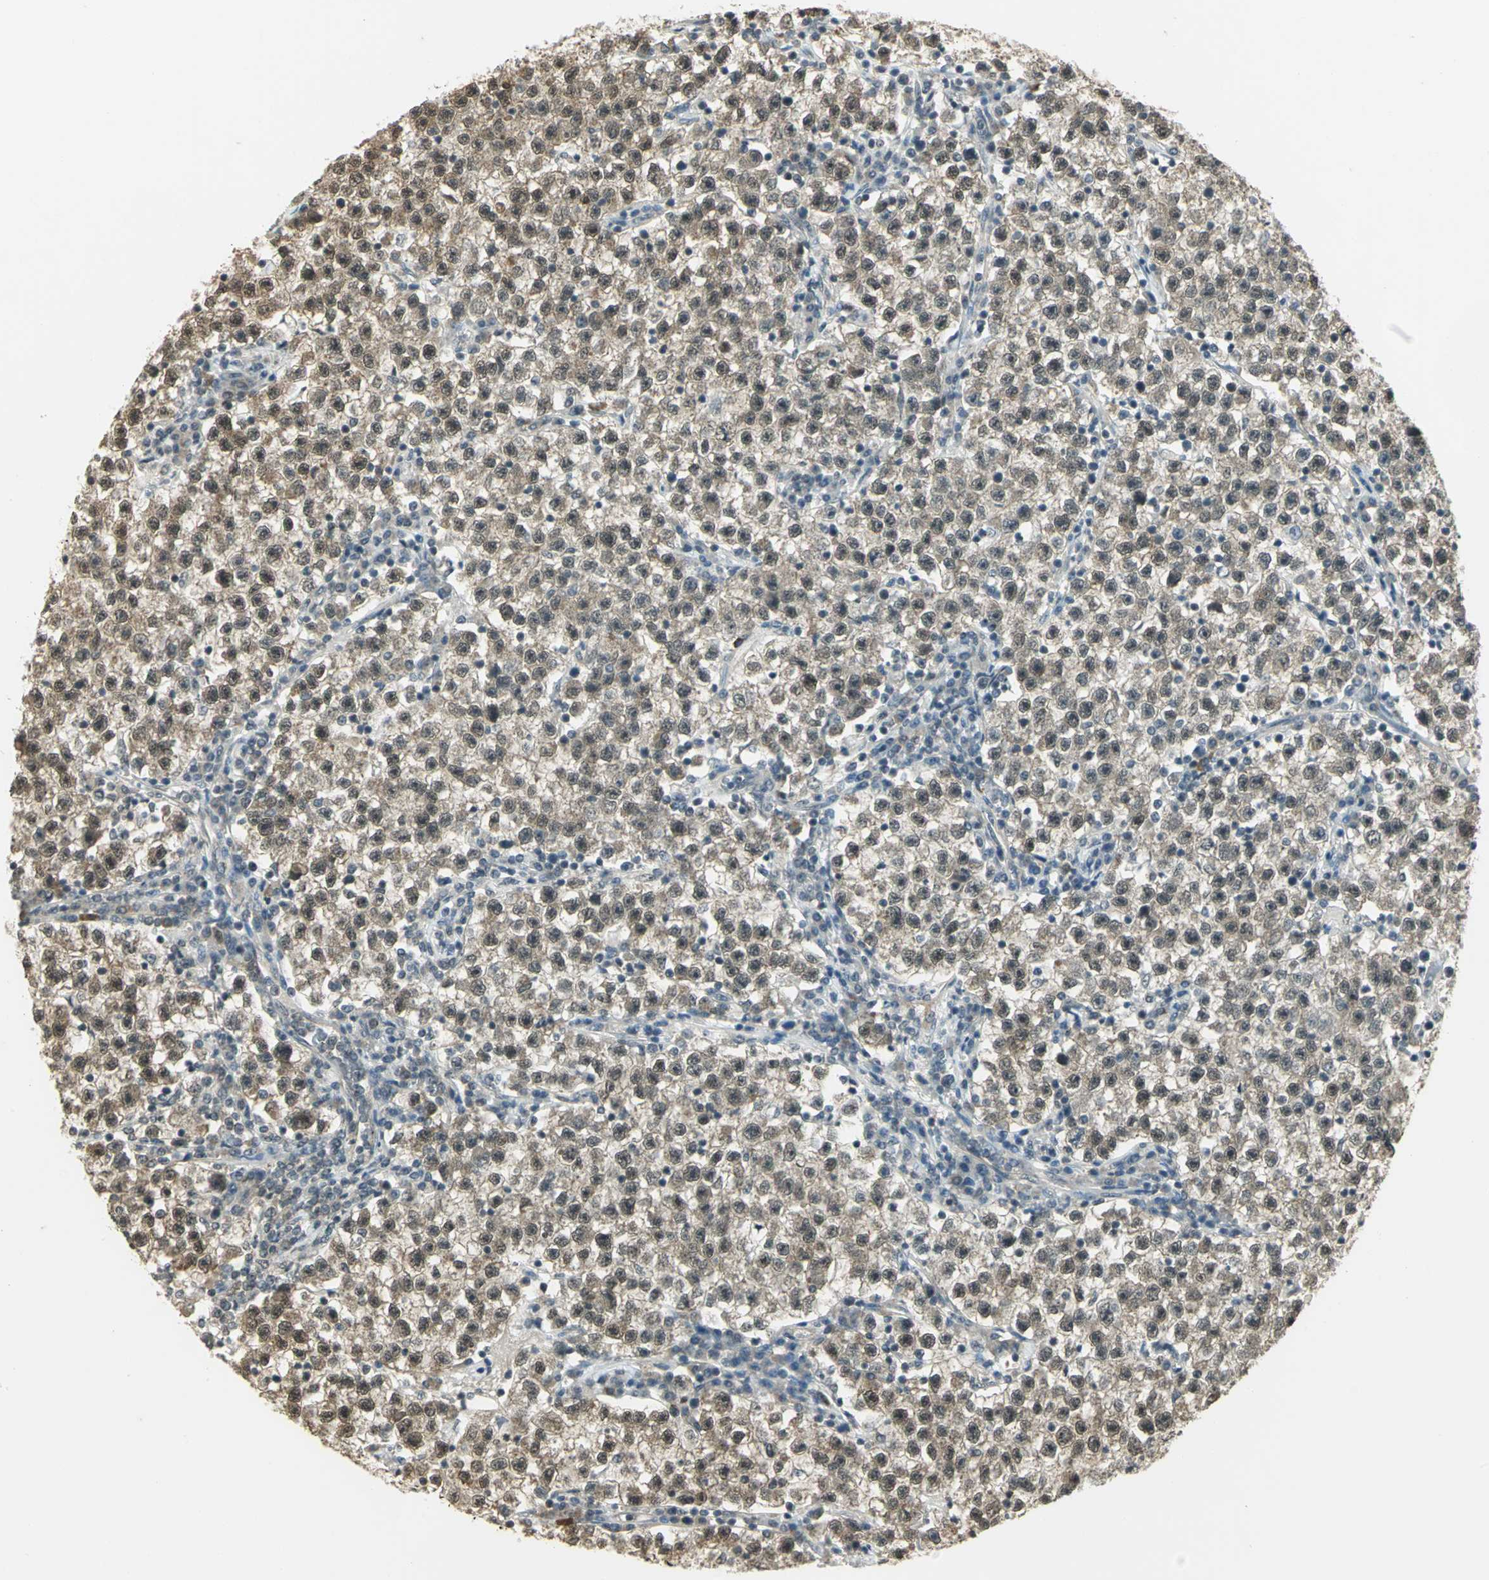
{"staining": {"intensity": "weak", "quantity": ">75%", "location": "cytoplasmic/membranous"}, "tissue": "testis cancer", "cell_type": "Tumor cells", "image_type": "cancer", "snomed": [{"axis": "morphology", "description": "Seminoma, NOS"}, {"axis": "topography", "description": "Testis"}], "caption": "Immunohistochemistry photomicrograph of seminoma (testis) stained for a protein (brown), which demonstrates low levels of weak cytoplasmic/membranous expression in approximately >75% of tumor cells.", "gene": "CDC34", "patient": {"sex": "male", "age": 22}}